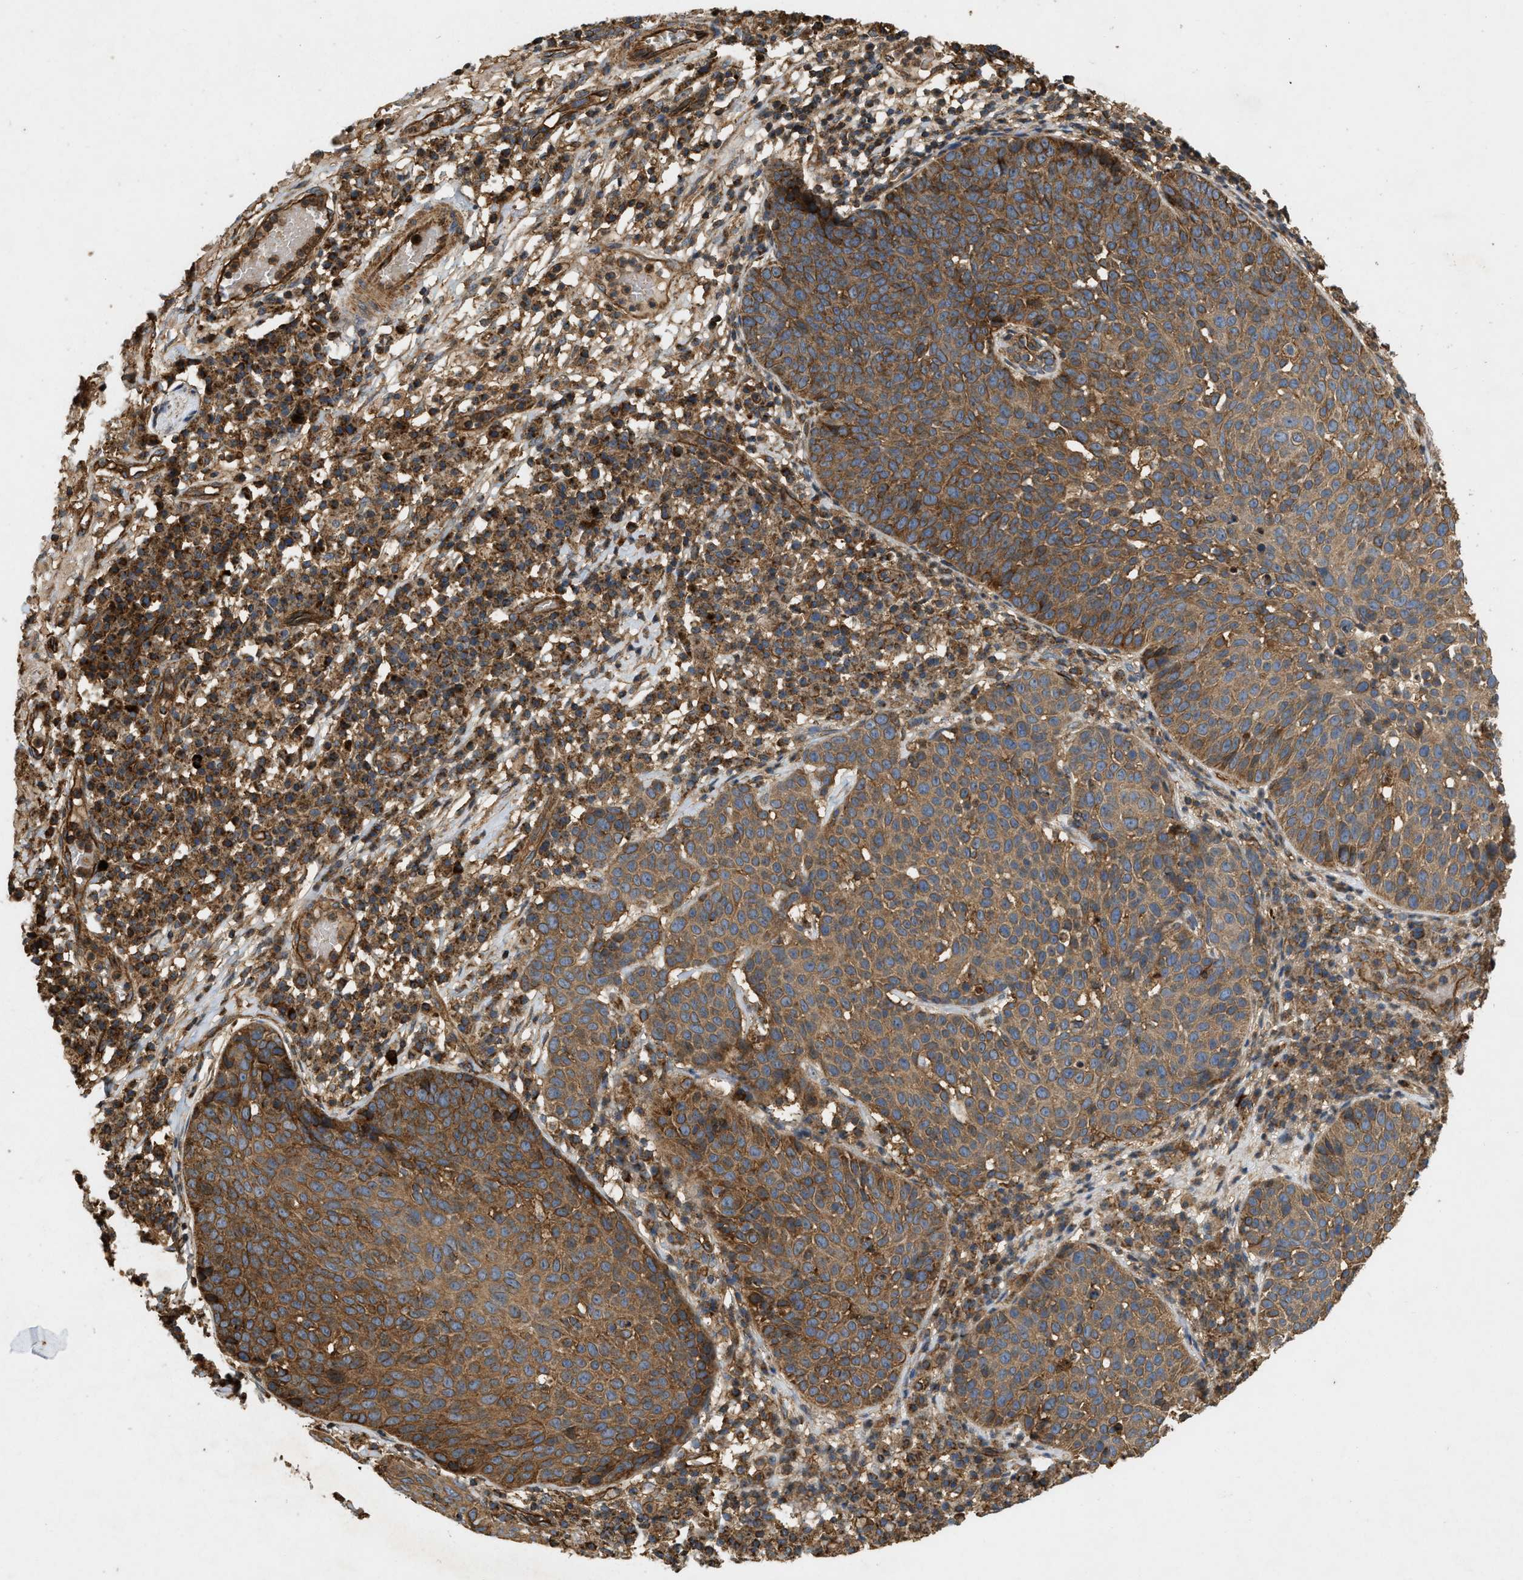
{"staining": {"intensity": "strong", "quantity": ">75%", "location": "cytoplasmic/membranous"}, "tissue": "skin cancer", "cell_type": "Tumor cells", "image_type": "cancer", "snomed": [{"axis": "morphology", "description": "Squamous cell carcinoma in situ, NOS"}, {"axis": "morphology", "description": "Squamous cell carcinoma, NOS"}, {"axis": "topography", "description": "Skin"}], "caption": "This histopathology image shows skin cancer stained with IHC to label a protein in brown. The cytoplasmic/membranous of tumor cells show strong positivity for the protein. Nuclei are counter-stained blue.", "gene": "GNB4", "patient": {"sex": "male", "age": 93}}